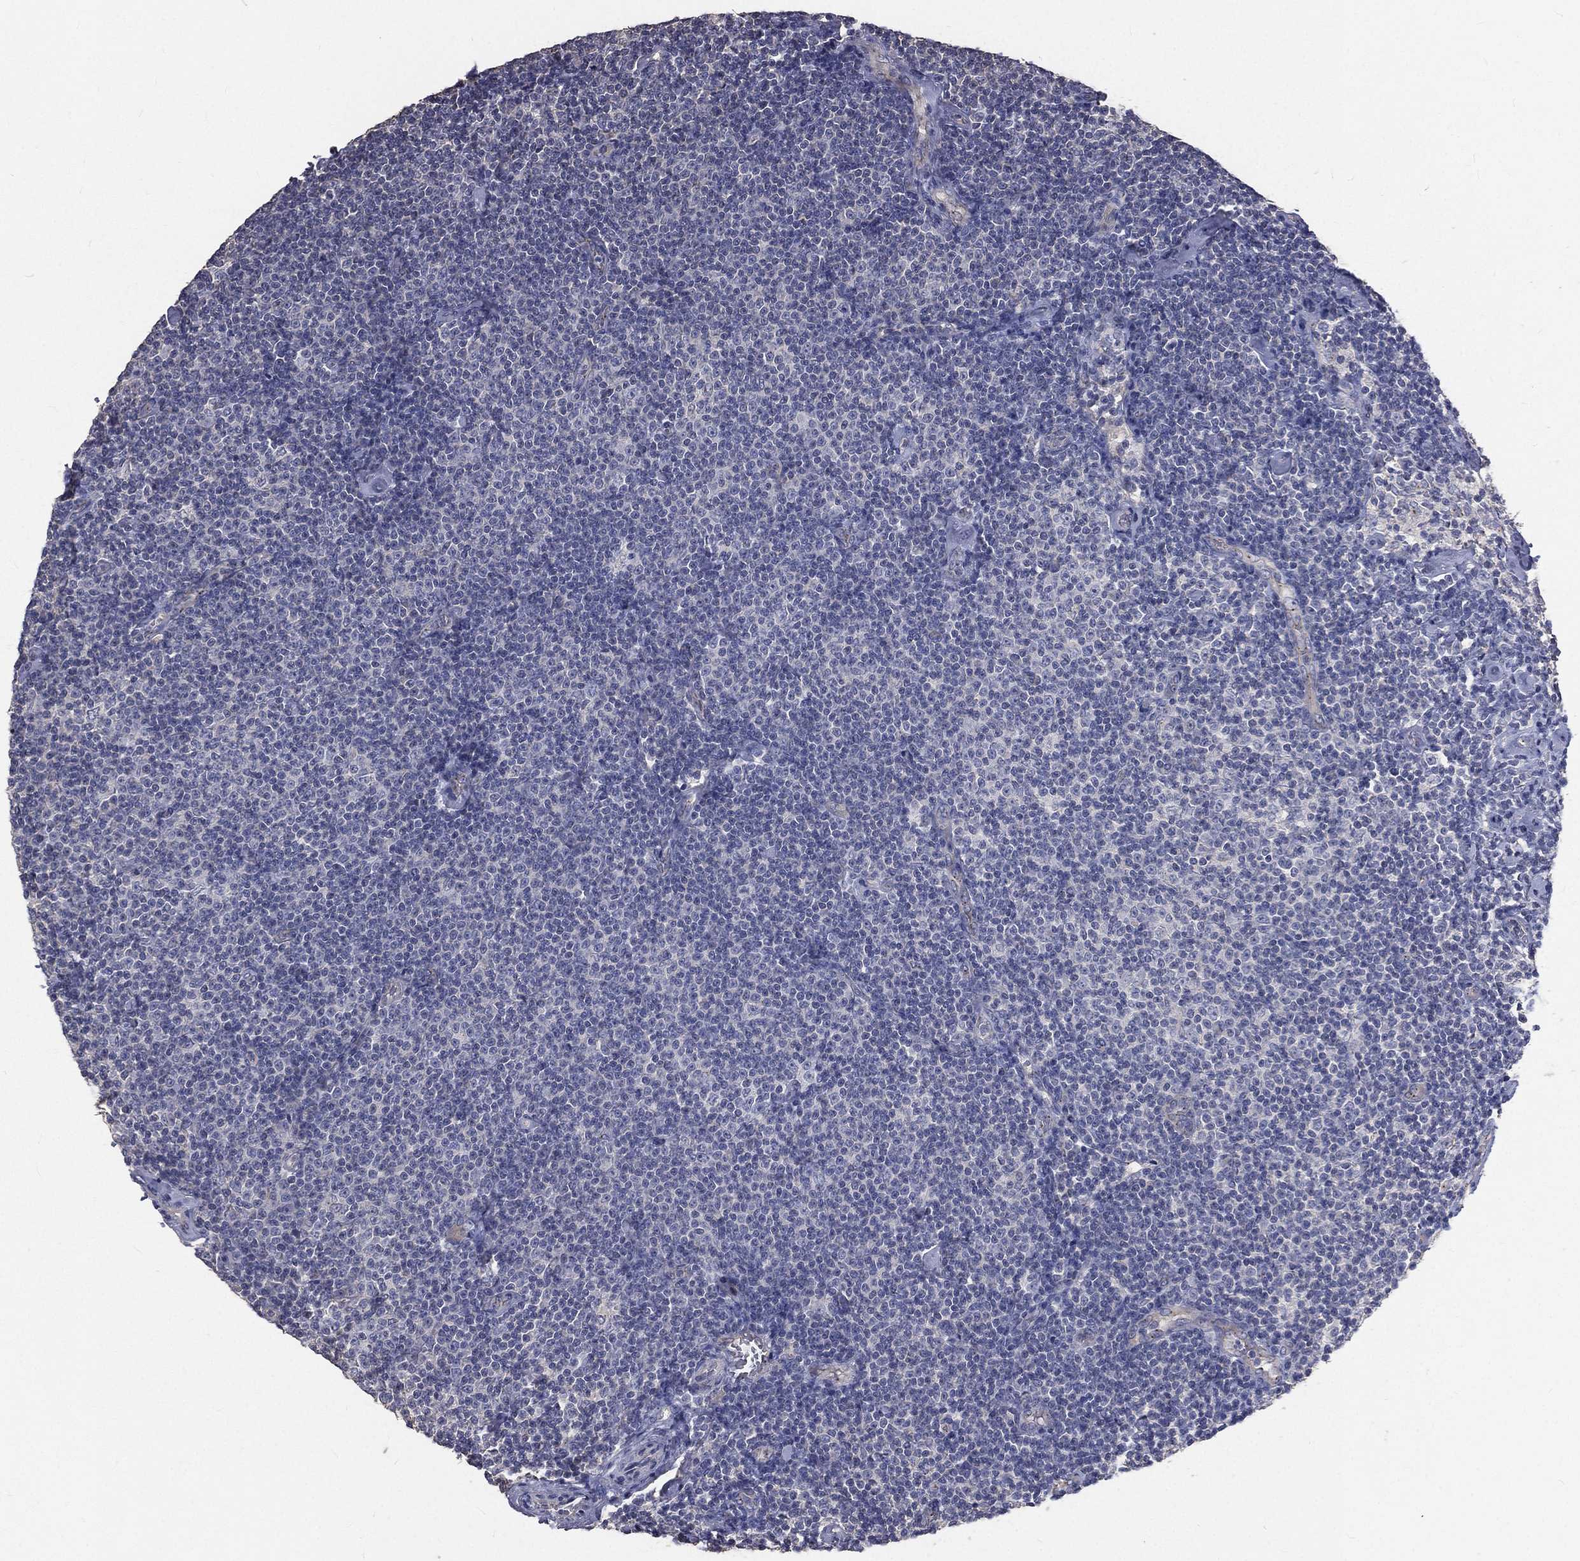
{"staining": {"intensity": "negative", "quantity": "none", "location": "none"}, "tissue": "lymphoma", "cell_type": "Tumor cells", "image_type": "cancer", "snomed": [{"axis": "morphology", "description": "Malignant lymphoma, non-Hodgkin's type, Low grade"}, {"axis": "topography", "description": "Lymph node"}], "caption": "An immunohistochemistry photomicrograph of lymphoma is shown. There is no staining in tumor cells of lymphoma.", "gene": "CROCC", "patient": {"sex": "male", "age": 81}}